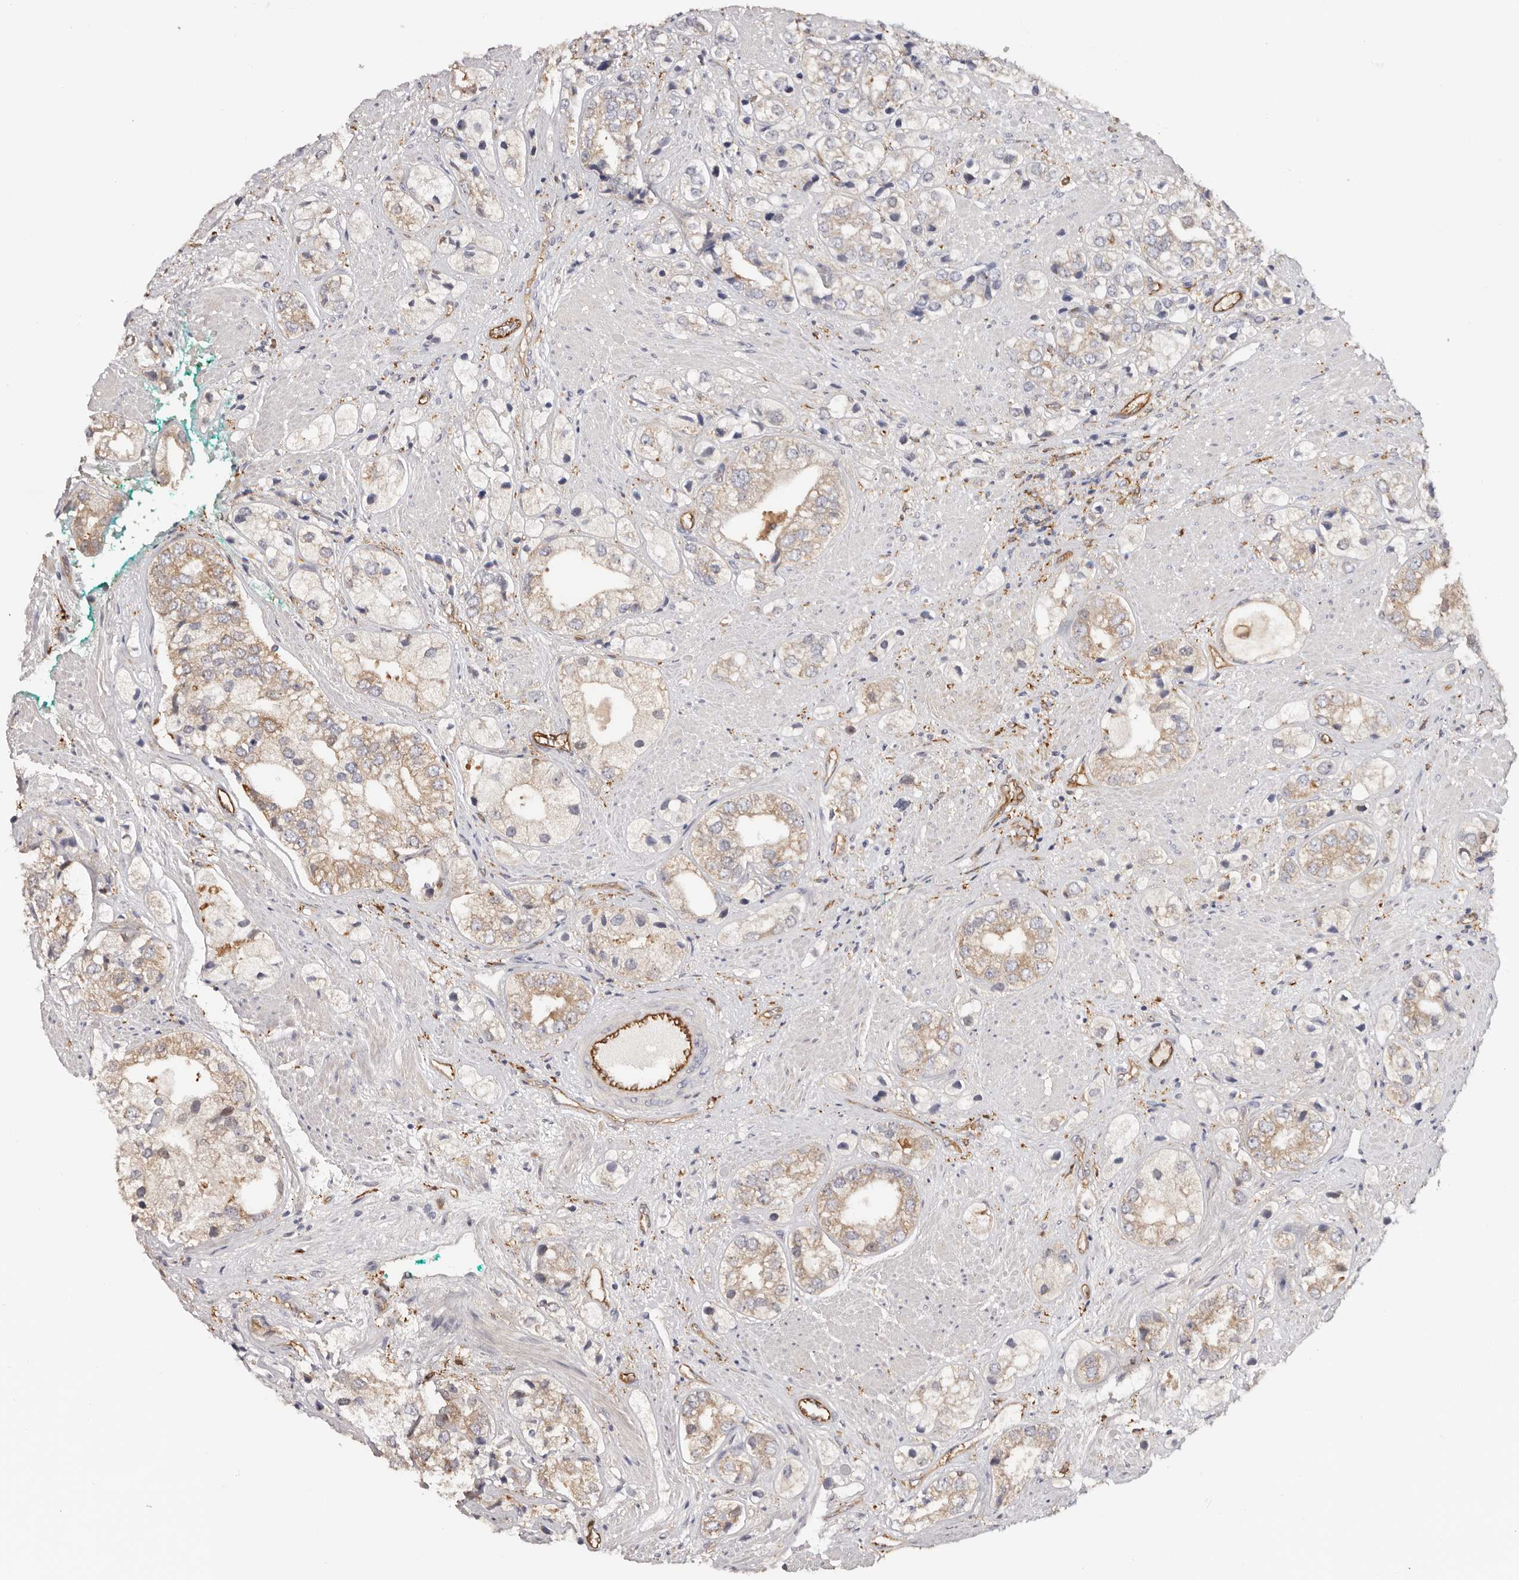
{"staining": {"intensity": "weak", "quantity": ">75%", "location": "cytoplasmic/membranous"}, "tissue": "prostate cancer", "cell_type": "Tumor cells", "image_type": "cancer", "snomed": [{"axis": "morphology", "description": "Adenocarcinoma, High grade"}, {"axis": "topography", "description": "Prostate"}], "caption": "Prostate cancer tissue shows weak cytoplasmic/membranous expression in about >75% of tumor cells, visualized by immunohistochemistry.", "gene": "LAP3", "patient": {"sex": "male", "age": 50}}